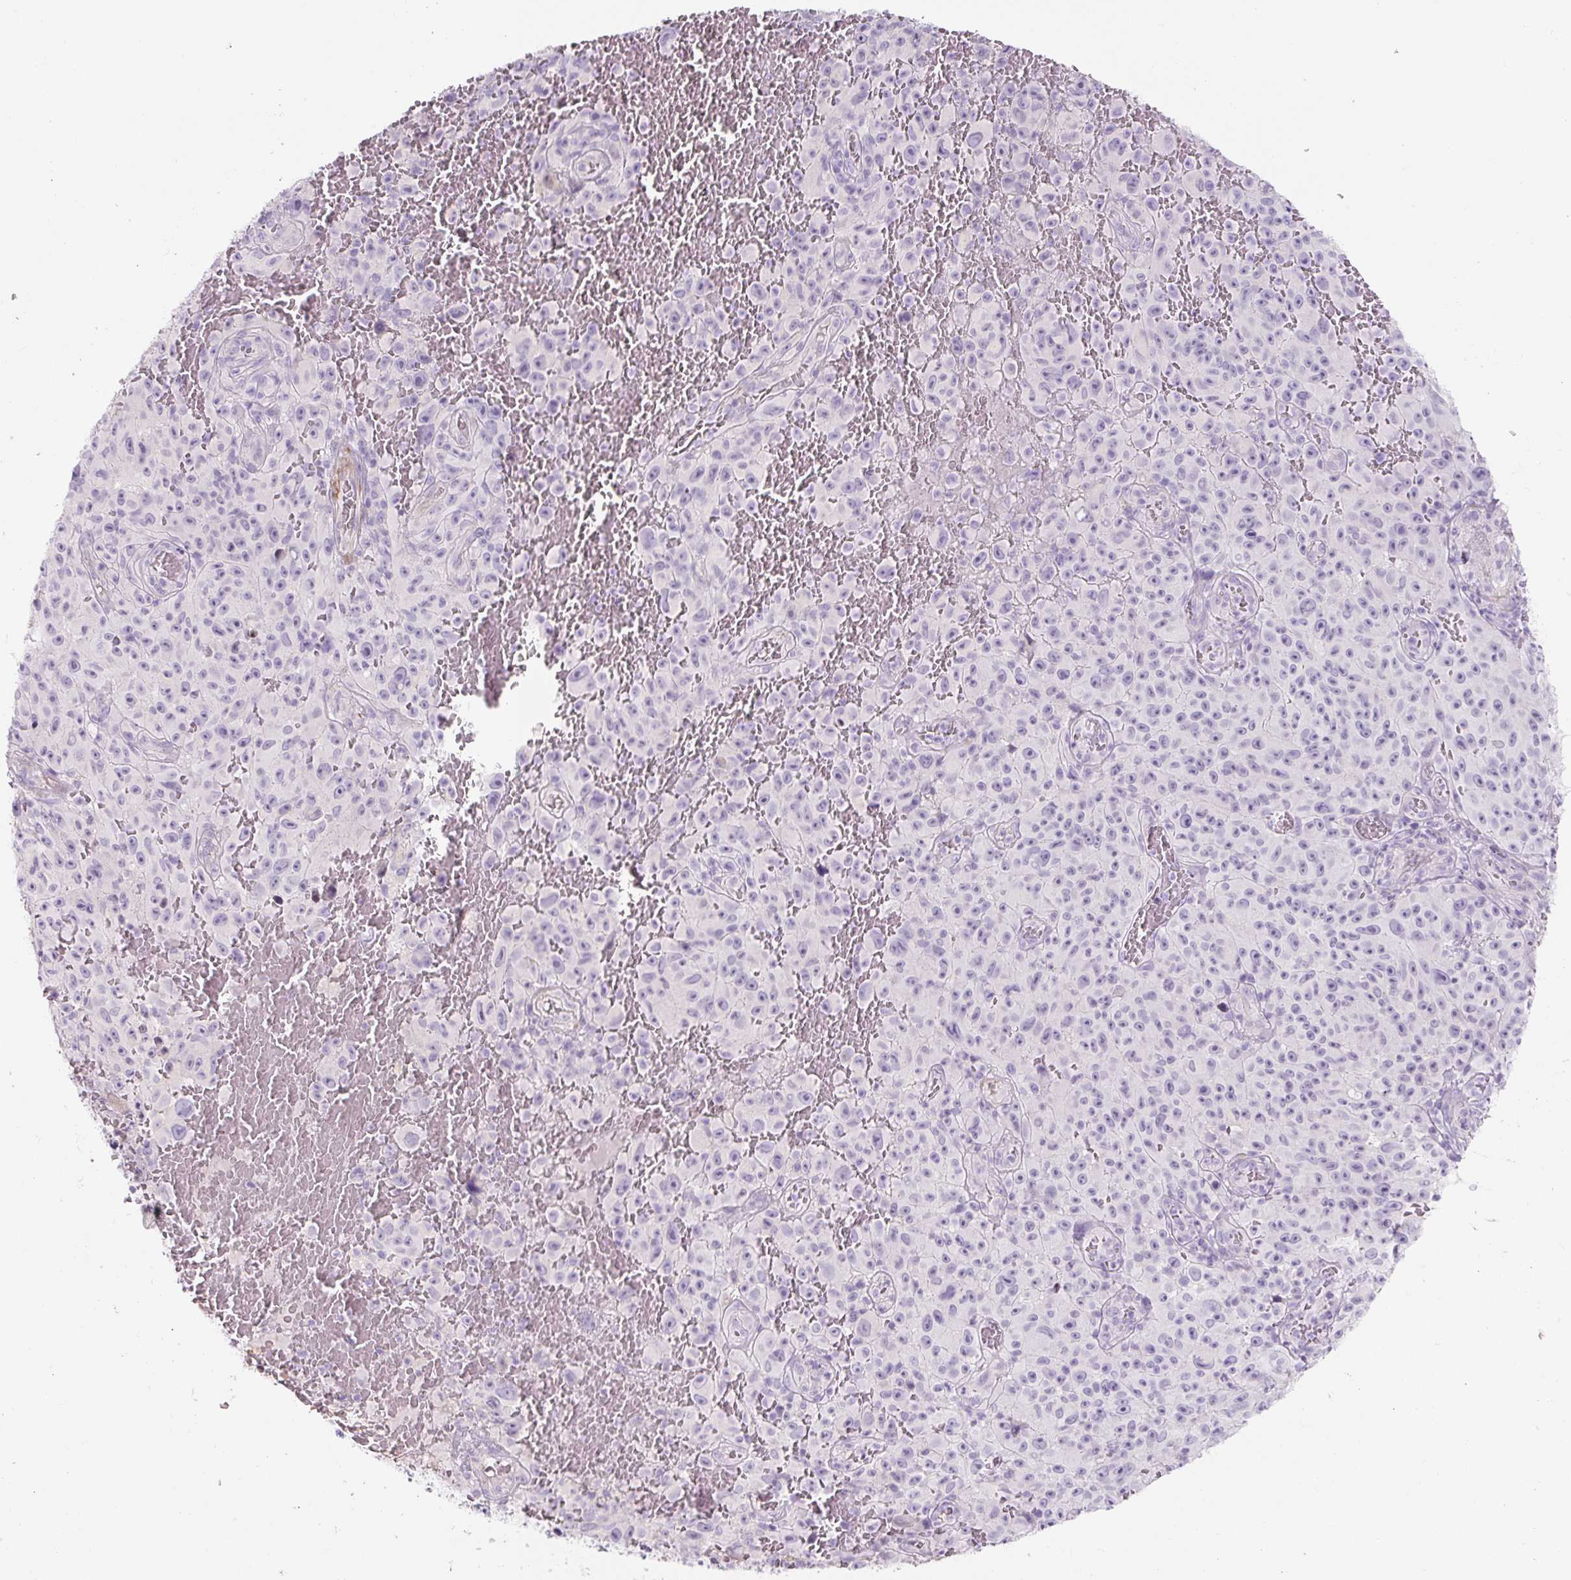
{"staining": {"intensity": "negative", "quantity": "none", "location": "none"}, "tissue": "melanoma", "cell_type": "Tumor cells", "image_type": "cancer", "snomed": [{"axis": "morphology", "description": "Malignant melanoma, NOS"}, {"axis": "topography", "description": "Skin"}], "caption": "Immunohistochemistry (IHC) histopathology image of neoplastic tissue: human malignant melanoma stained with DAB exhibits no significant protein staining in tumor cells. The staining was performed using DAB to visualize the protein expression in brown, while the nuclei were stained in blue with hematoxylin (Magnification: 20x).", "gene": "PRM1", "patient": {"sex": "female", "age": 82}}